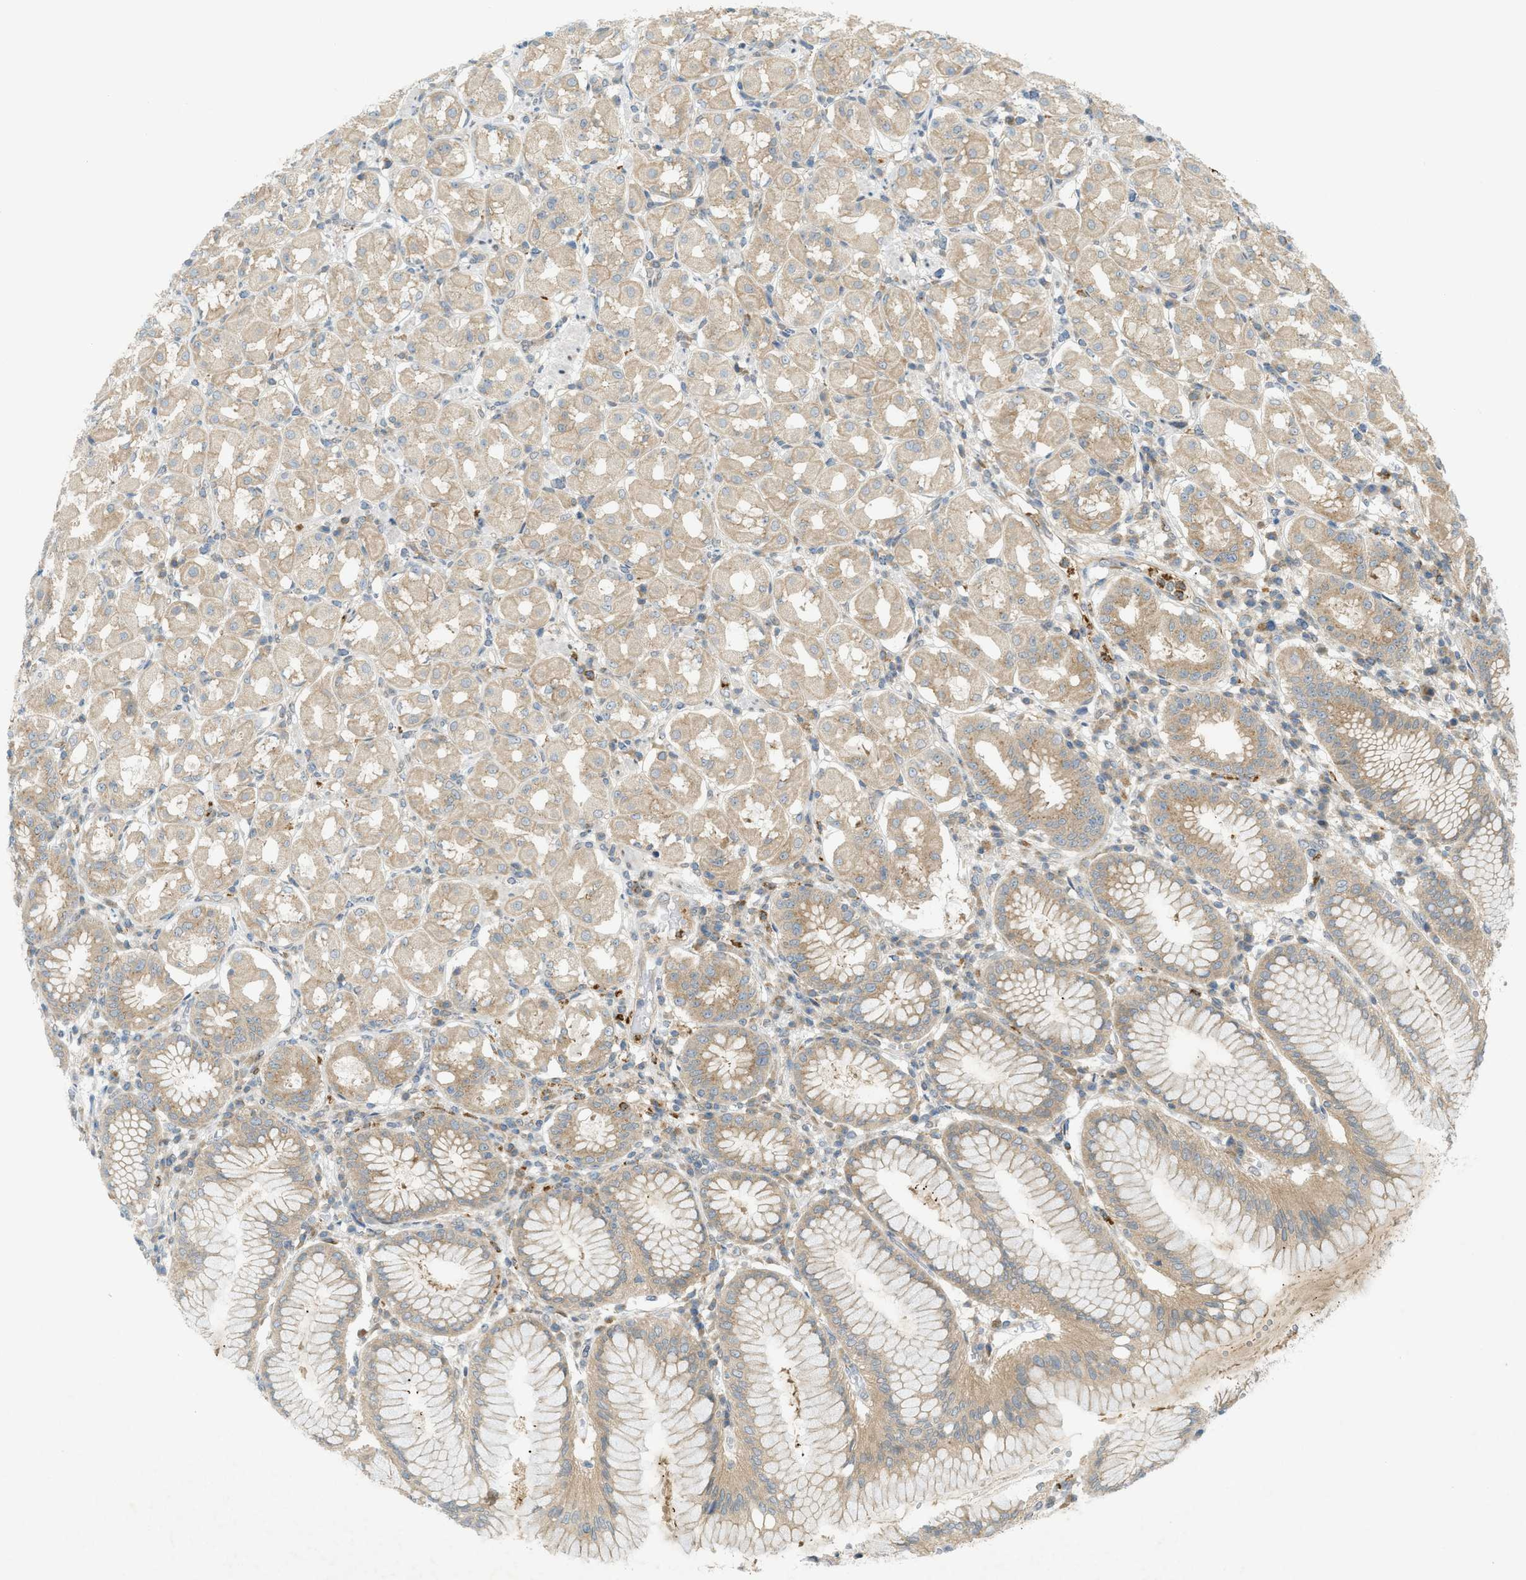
{"staining": {"intensity": "weak", "quantity": ">75%", "location": "cytoplasmic/membranous"}, "tissue": "stomach", "cell_type": "Glandular cells", "image_type": "normal", "snomed": [{"axis": "morphology", "description": "Normal tissue, NOS"}, {"axis": "topography", "description": "Stomach"}, {"axis": "topography", "description": "Stomach, lower"}], "caption": "Immunohistochemical staining of benign stomach shows weak cytoplasmic/membranous protein expression in about >75% of glandular cells.", "gene": "DYRK1A", "patient": {"sex": "female", "age": 56}}